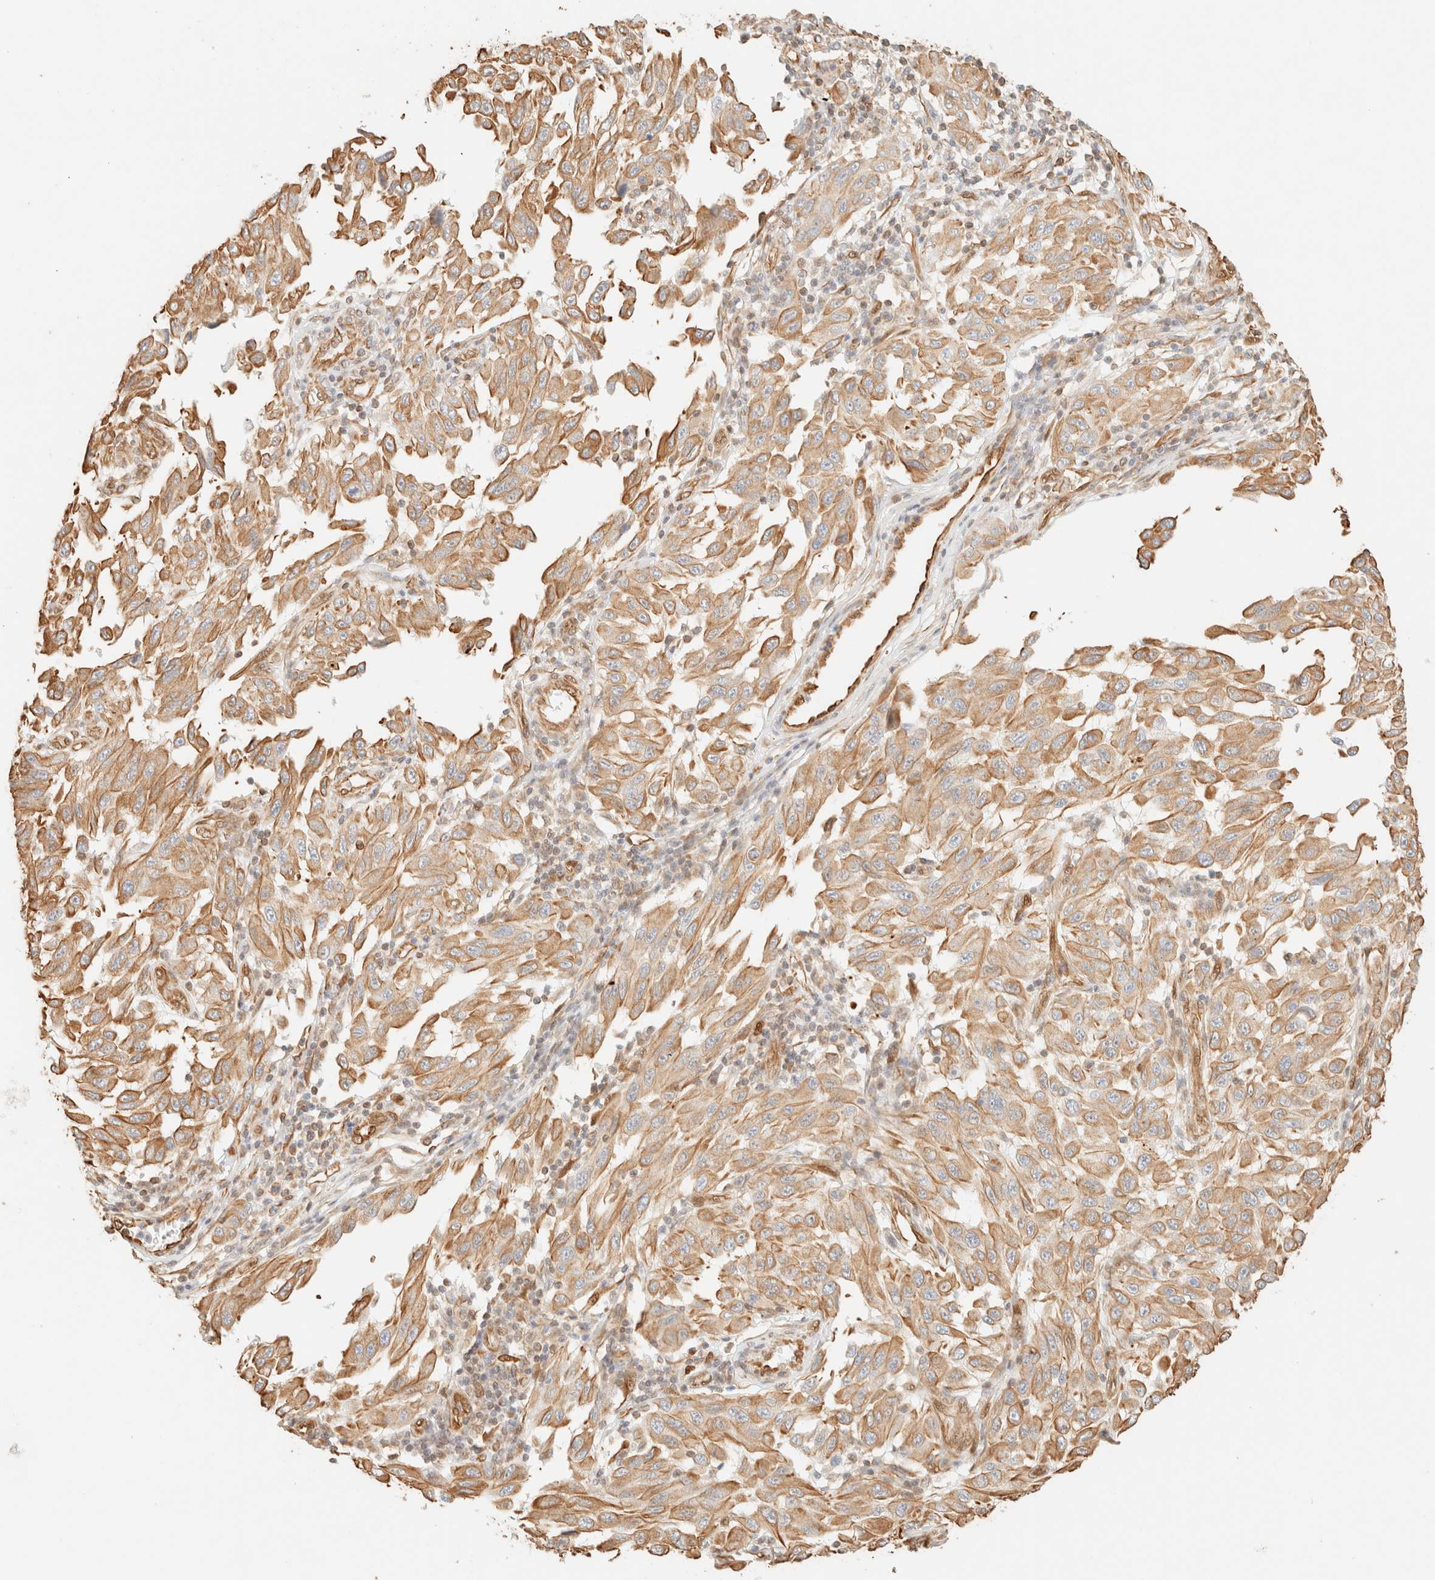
{"staining": {"intensity": "moderate", "quantity": ">75%", "location": "cytoplasmic/membranous"}, "tissue": "melanoma", "cell_type": "Tumor cells", "image_type": "cancer", "snomed": [{"axis": "morphology", "description": "Malignant melanoma, NOS"}, {"axis": "topography", "description": "Skin"}], "caption": "Moderate cytoplasmic/membranous protein expression is present in approximately >75% of tumor cells in malignant melanoma.", "gene": "ZSCAN18", "patient": {"sex": "male", "age": 30}}